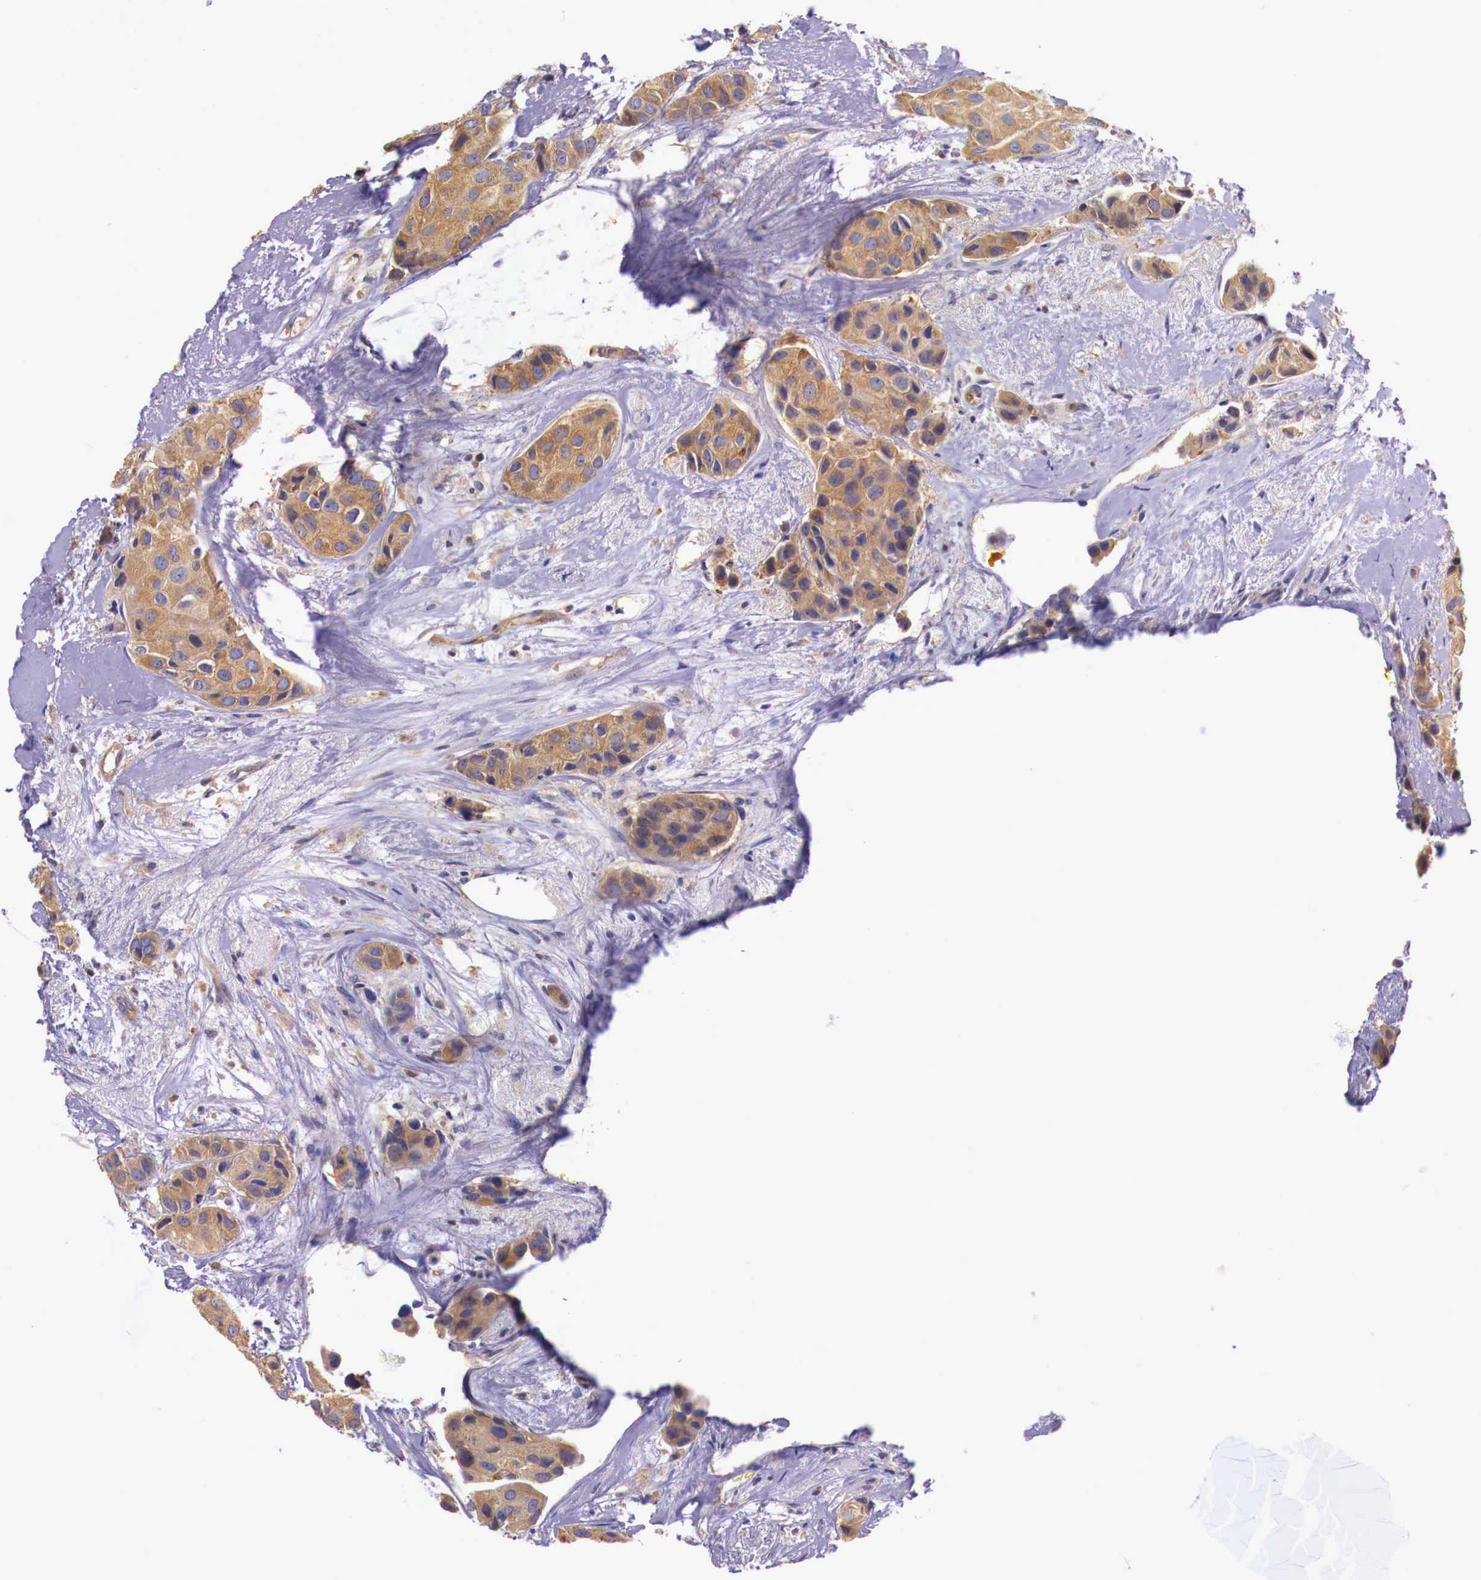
{"staining": {"intensity": "strong", "quantity": ">75%", "location": "cytoplasmic/membranous"}, "tissue": "breast cancer", "cell_type": "Tumor cells", "image_type": "cancer", "snomed": [{"axis": "morphology", "description": "Duct carcinoma"}, {"axis": "topography", "description": "Breast"}], "caption": "A high amount of strong cytoplasmic/membranous positivity is present in approximately >75% of tumor cells in infiltrating ductal carcinoma (breast) tissue. Nuclei are stained in blue.", "gene": "GRIPAP1", "patient": {"sex": "female", "age": 68}}